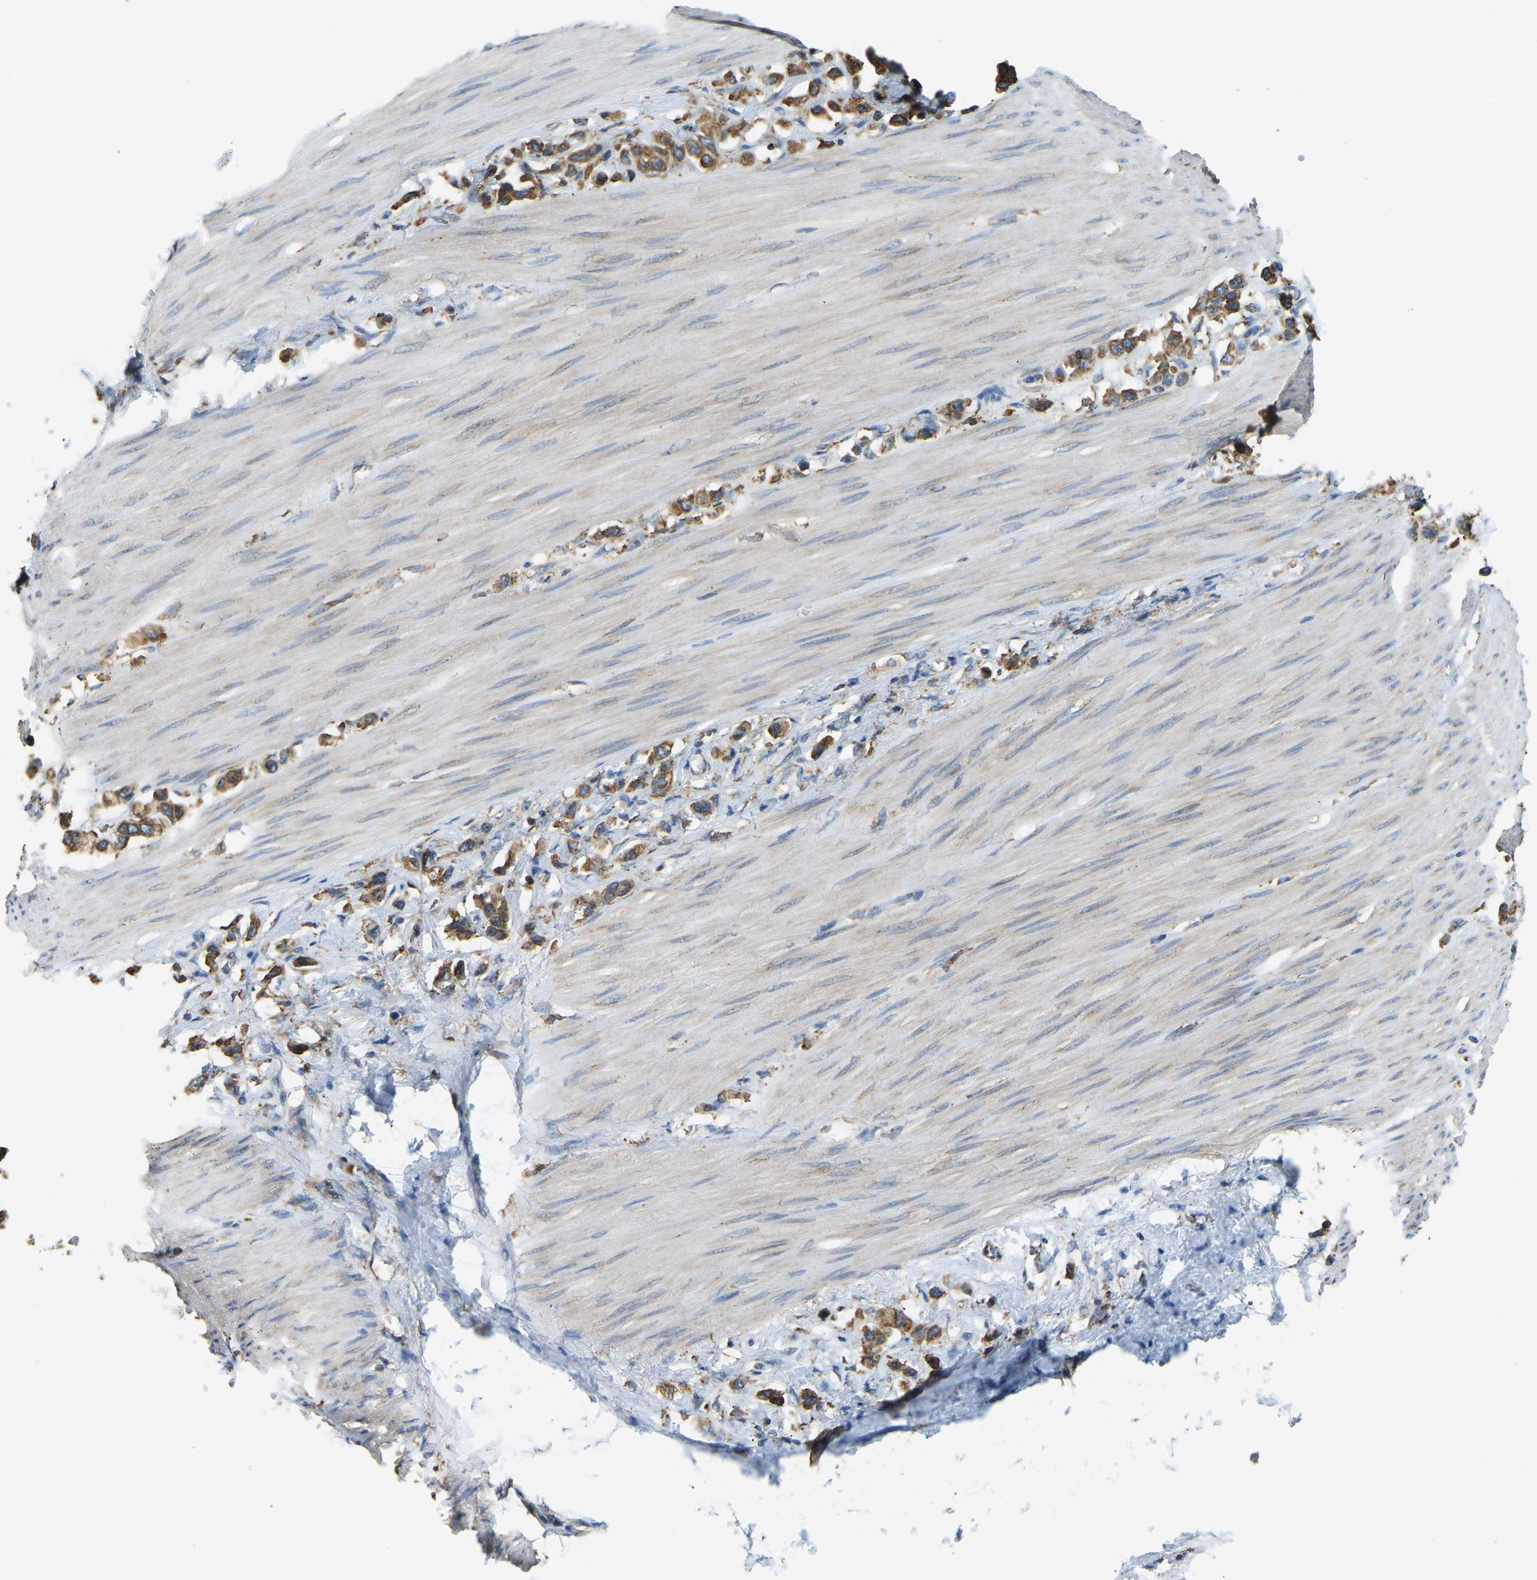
{"staining": {"intensity": "moderate", "quantity": ">75%", "location": "cytoplasmic/membranous"}, "tissue": "stomach cancer", "cell_type": "Tumor cells", "image_type": "cancer", "snomed": [{"axis": "morphology", "description": "Adenocarcinoma, NOS"}, {"axis": "topography", "description": "Stomach"}], "caption": "A micrograph showing moderate cytoplasmic/membranous positivity in approximately >75% of tumor cells in stomach cancer, as visualized by brown immunohistochemical staining.", "gene": "RNF115", "patient": {"sex": "female", "age": 65}}